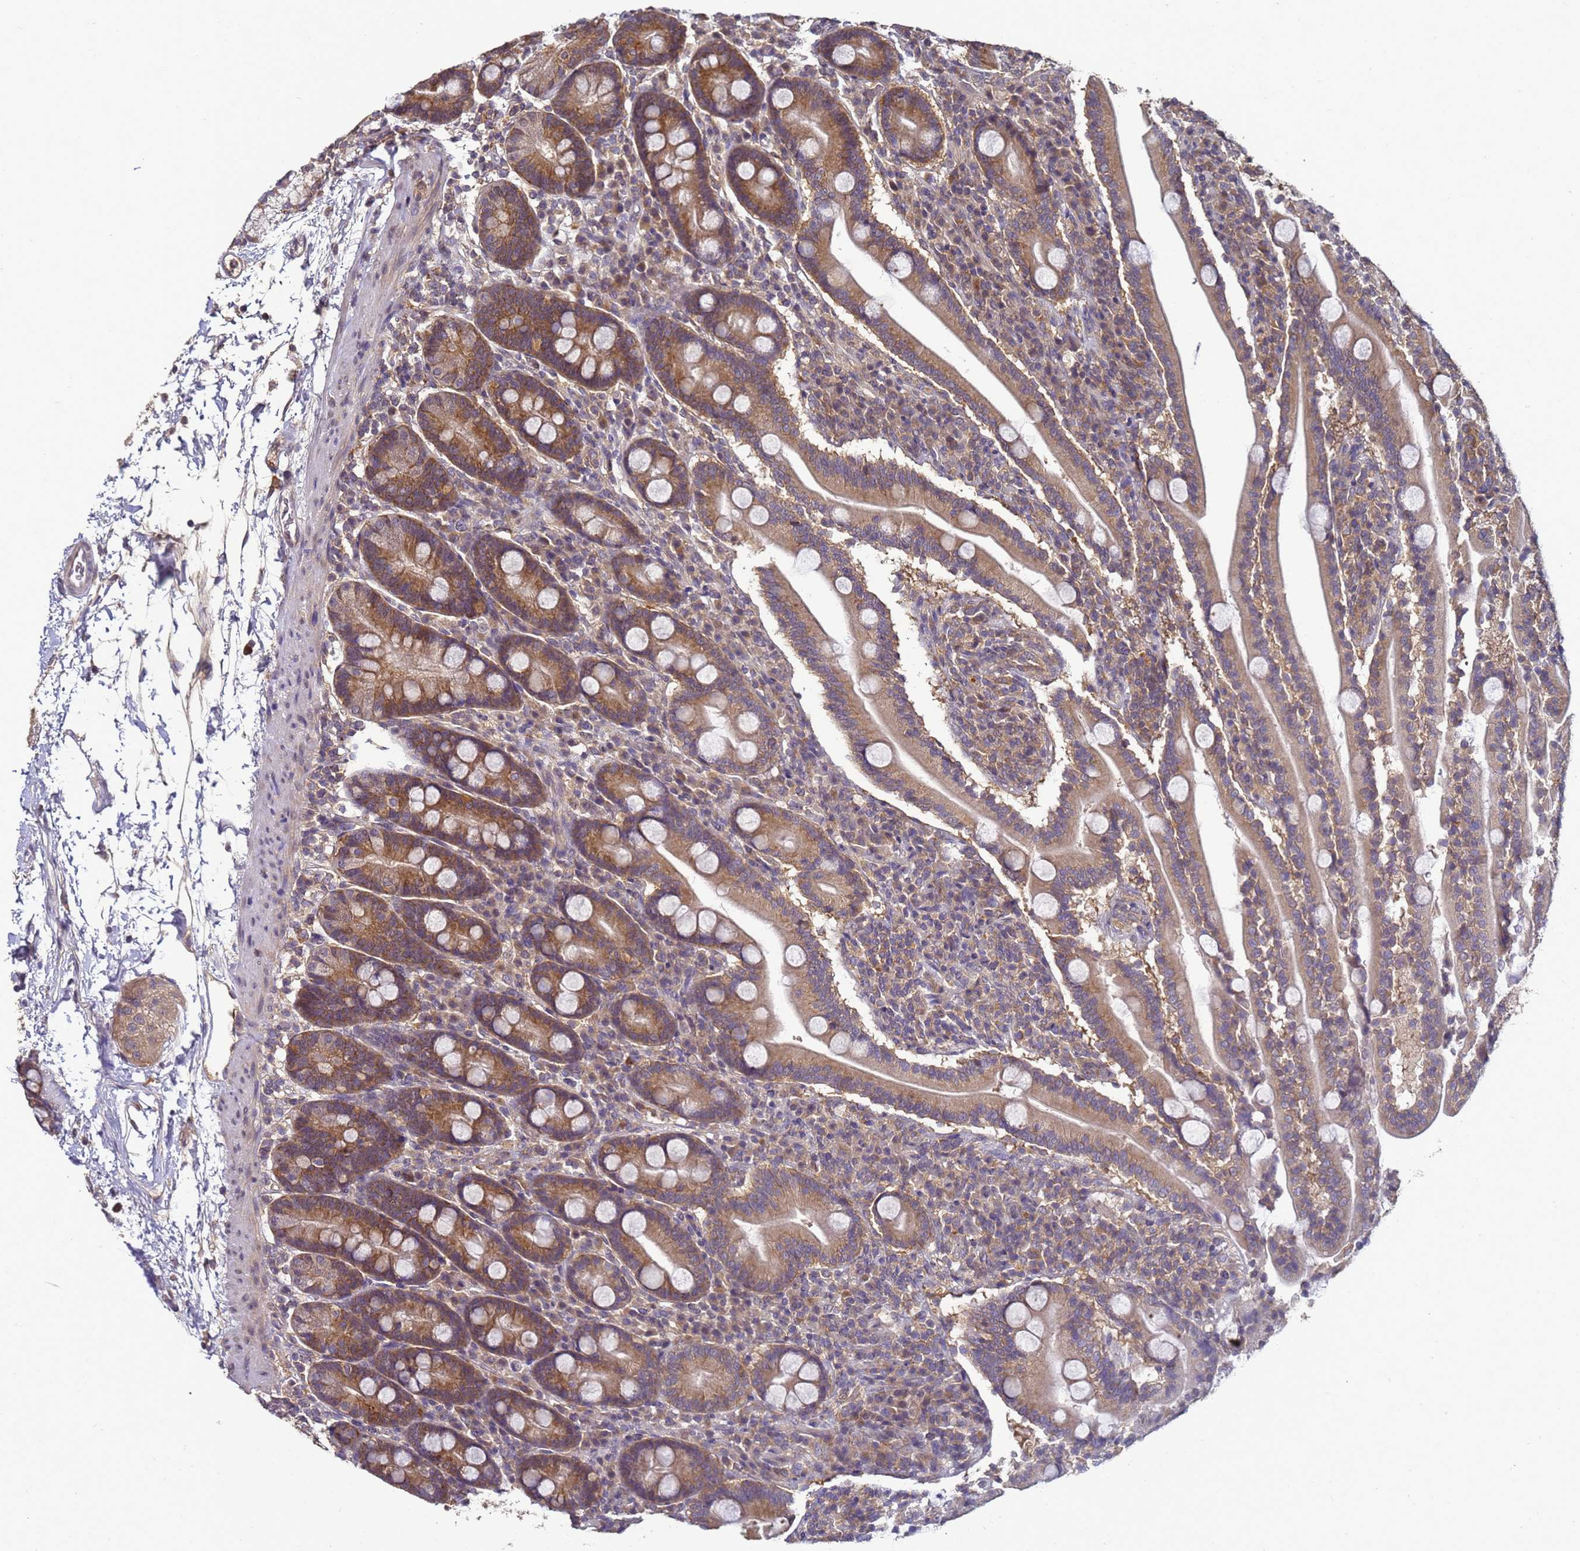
{"staining": {"intensity": "moderate", "quantity": ">75%", "location": "cytoplasmic/membranous"}, "tissue": "duodenum", "cell_type": "Glandular cells", "image_type": "normal", "snomed": [{"axis": "morphology", "description": "Normal tissue, NOS"}, {"axis": "topography", "description": "Duodenum"}], "caption": "A medium amount of moderate cytoplasmic/membranous expression is present in approximately >75% of glandular cells in unremarkable duodenum. The staining was performed using DAB (3,3'-diaminobenzidine) to visualize the protein expression in brown, while the nuclei were stained in blue with hematoxylin (Magnification: 20x).", "gene": "ANKRD17", "patient": {"sex": "male", "age": 35}}